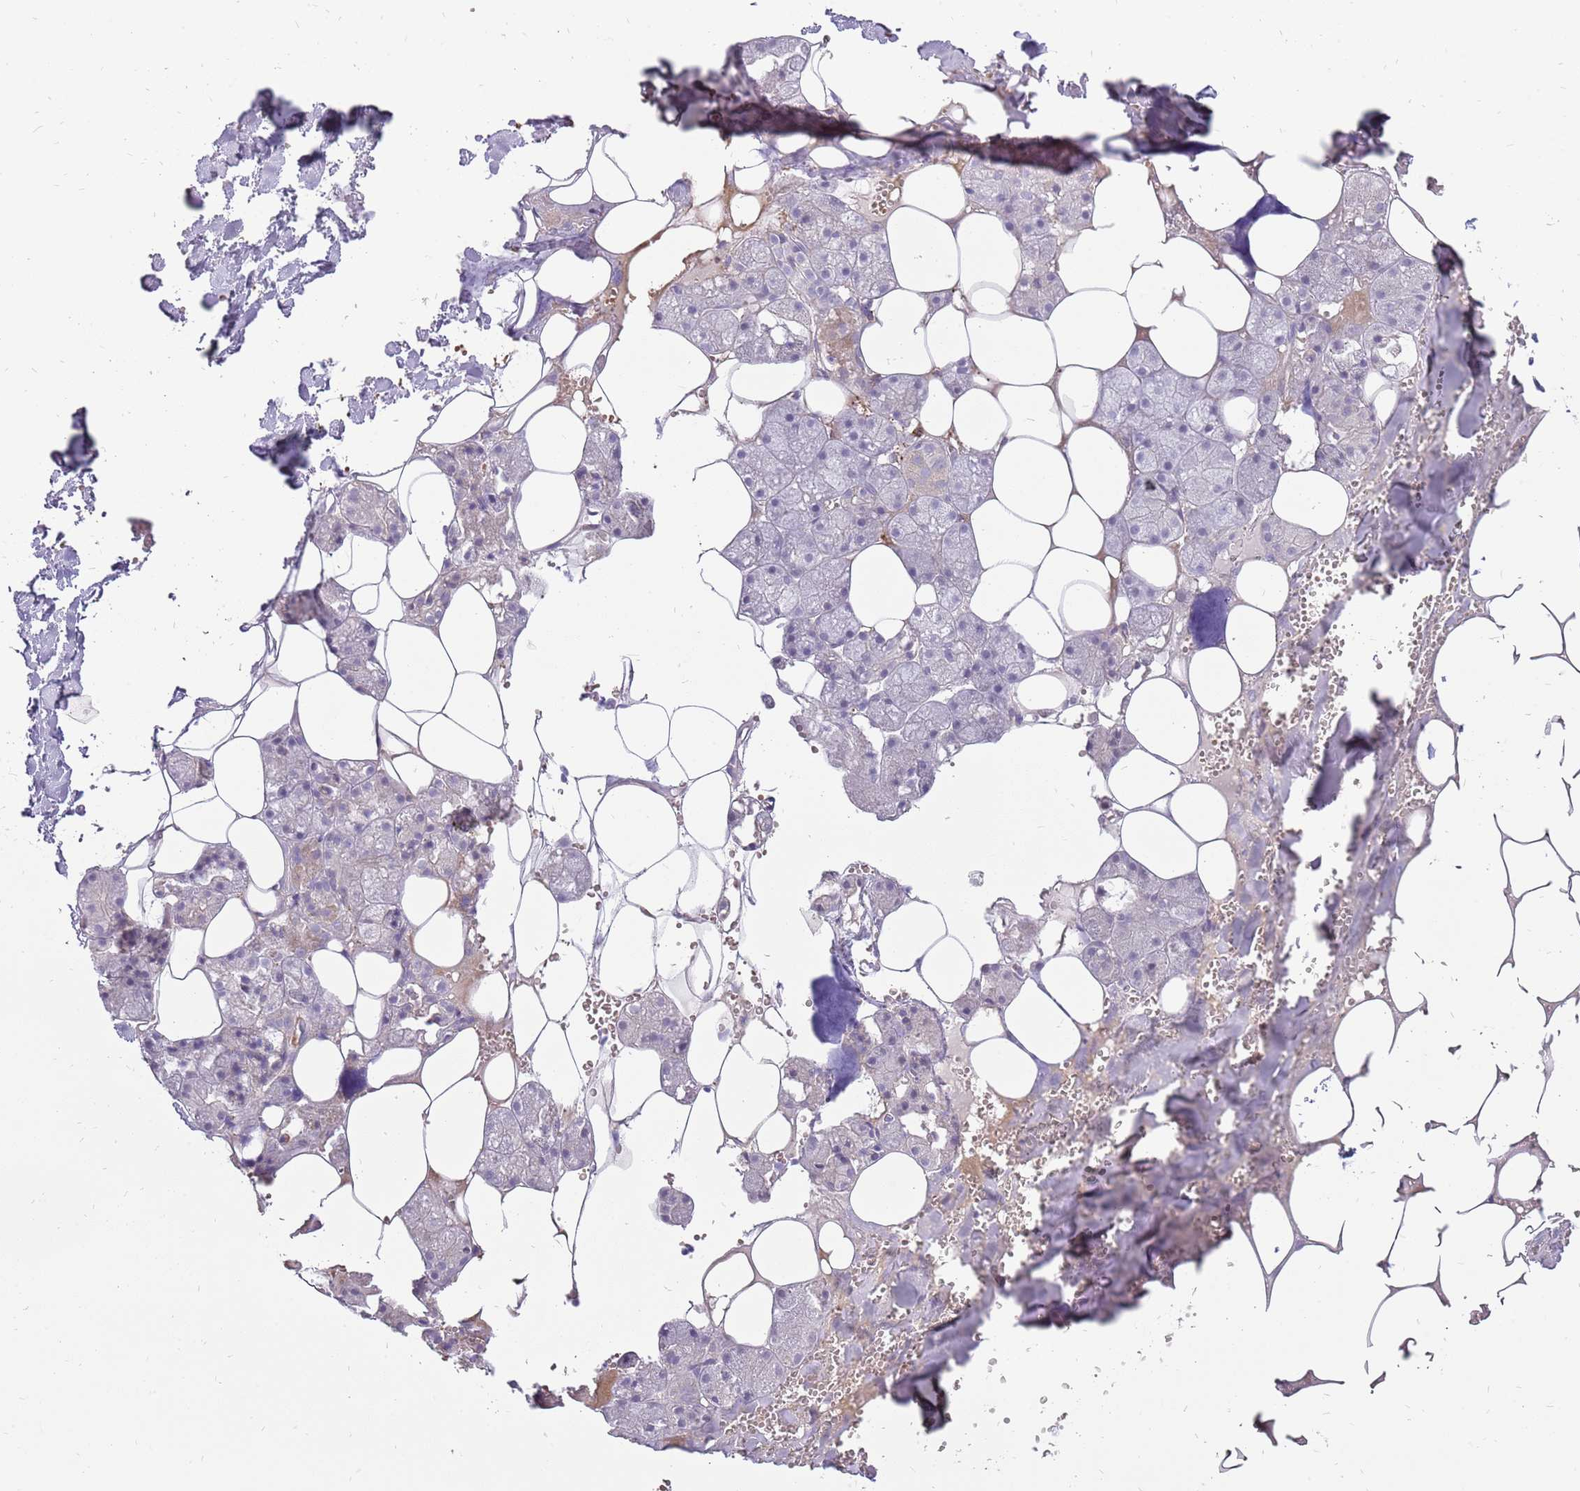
{"staining": {"intensity": "weak", "quantity": "<25%", "location": "cytoplasmic/membranous"}, "tissue": "salivary gland", "cell_type": "Glandular cells", "image_type": "normal", "snomed": [{"axis": "morphology", "description": "Normal tissue, NOS"}, {"axis": "topography", "description": "Salivary gland"}], "caption": "Immunohistochemistry (IHC) image of normal salivary gland stained for a protein (brown), which exhibits no positivity in glandular cells.", "gene": "MCUB", "patient": {"sex": "male", "age": 62}}